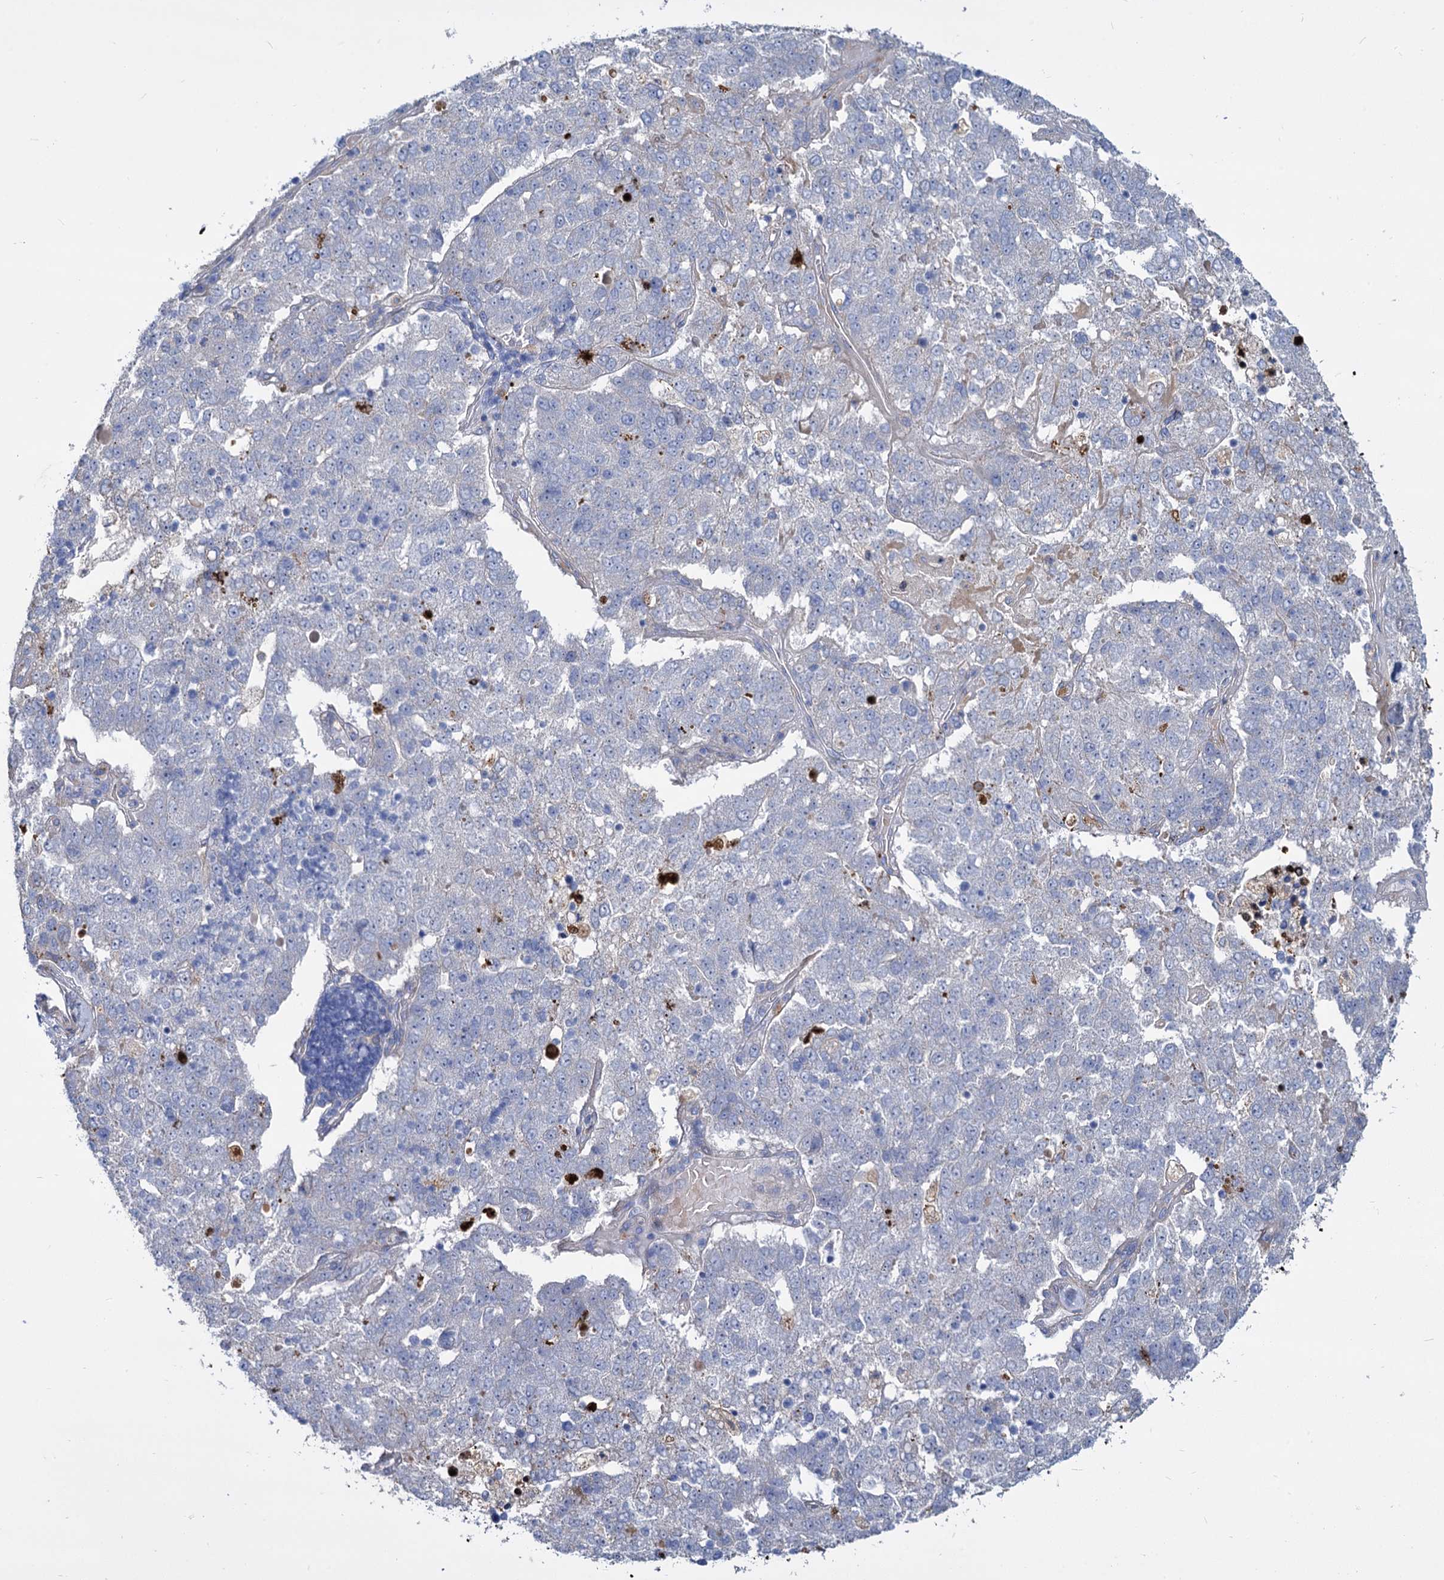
{"staining": {"intensity": "negative", "quantity": "none", "location": "none"}, "tissue": "pancreatic cancer", "cell_type": "Tumor cells", "image_type": "cancer", "snomed": [{"axis": "morphology", "description": "Adenocarcinoma, NOS"}, {"axis": "topography", "description": "Pancreas"}], "caption": "IHC of human adenocarcinoma (pancreatic) displays no positivity in tumor cells.", "gene": "TRIM77", "patient": {"sex": "female", "age": 61}}